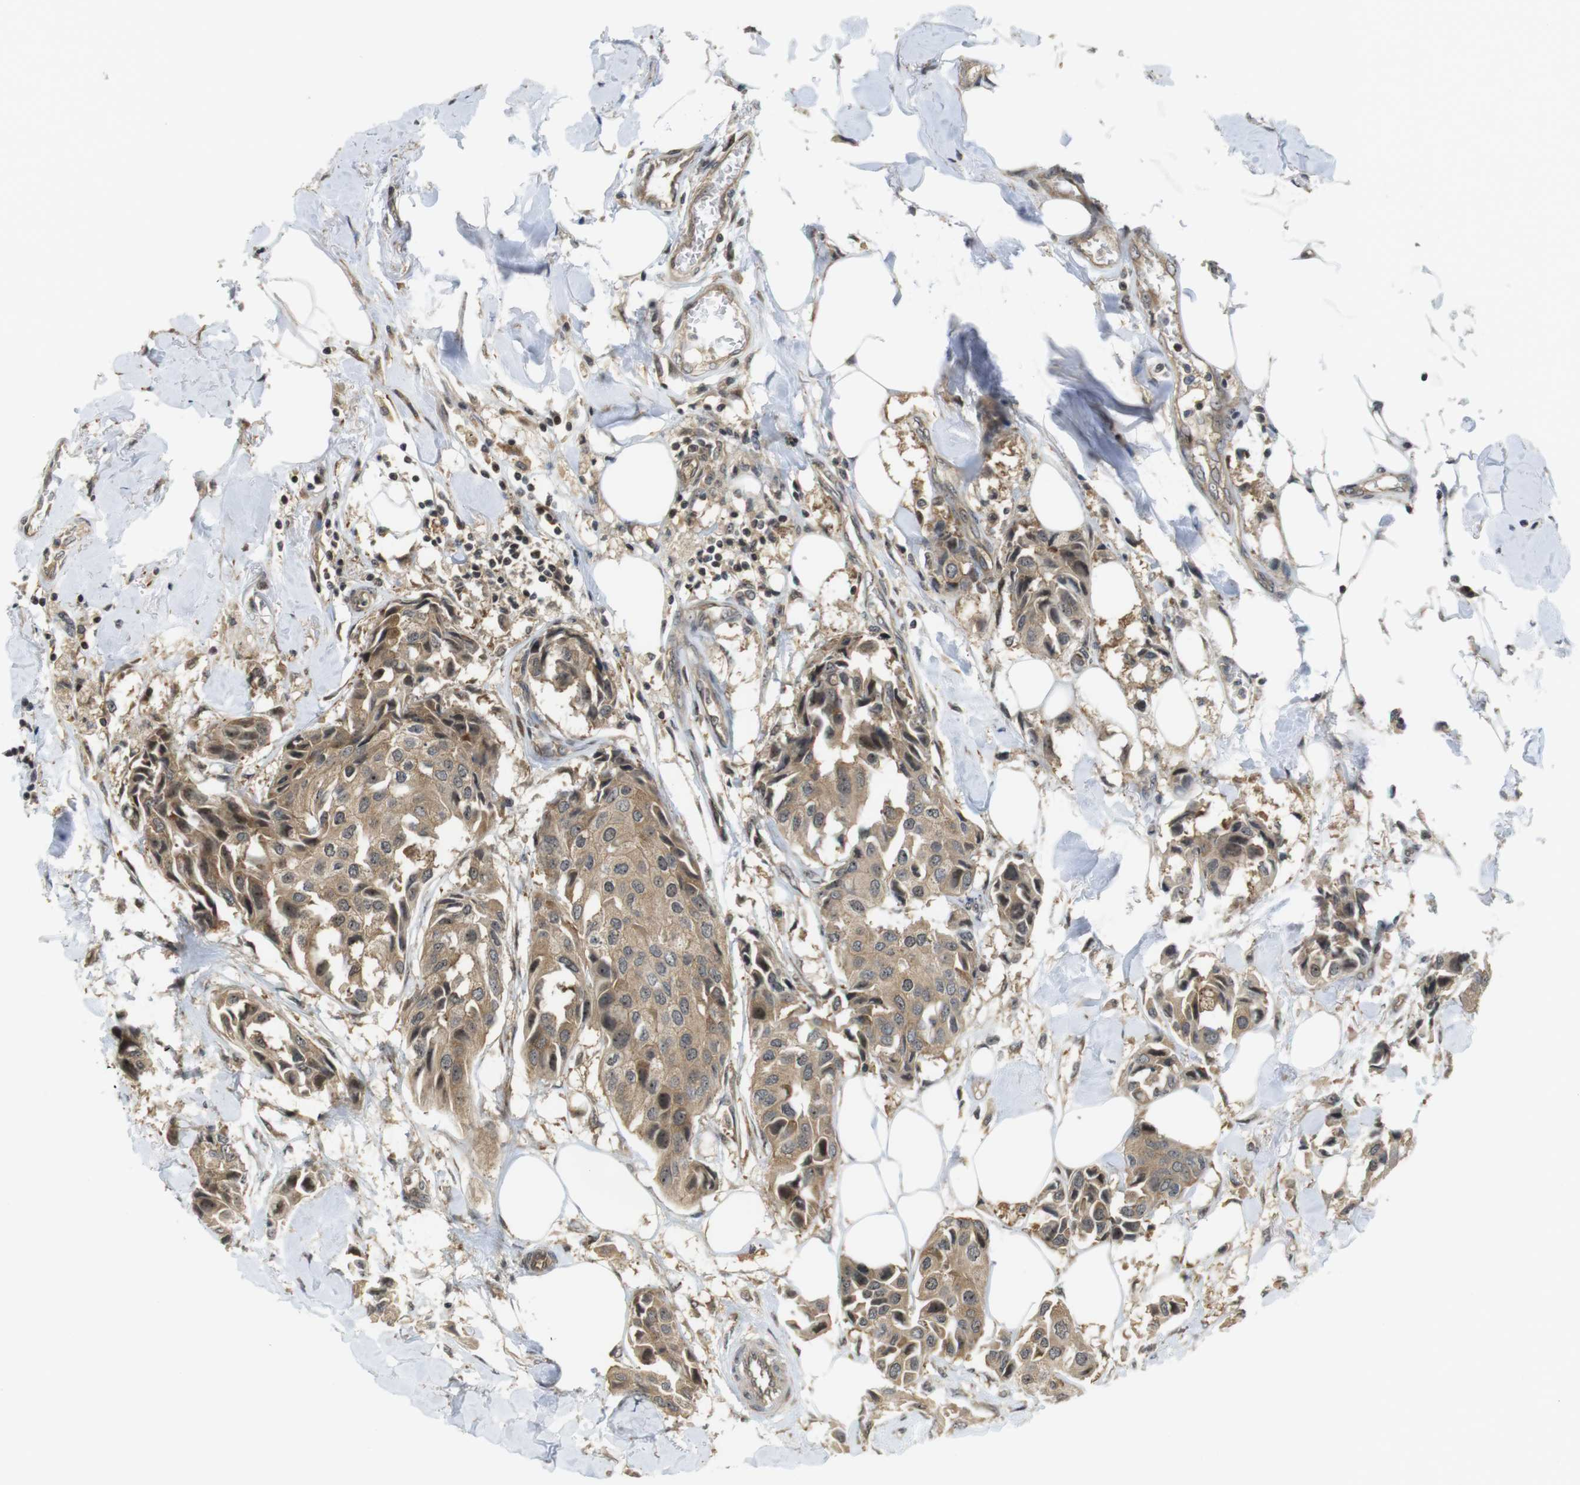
{"staining": {"intensity": "moderate", "quantity": ">75%", "location": "cytoplasmic/membranous"}, "tissue": "breast cancer", "cell_type": "Tumor cells", "image_type": "cancer", "snomed": [{"axis": "morphology", "description": "Duct carcinoma"}, {"axis": "topography", "description": "Breast"}], "caption": "The histopathology image reveals staining of breast cancer (invasive ductal carcinoma), revealing moderate cytoplasmic/membranous protein staining (brown color) within tumor cells.", "gene": "CC2D1A", "patient": {"sex": "female", "age": 80}}